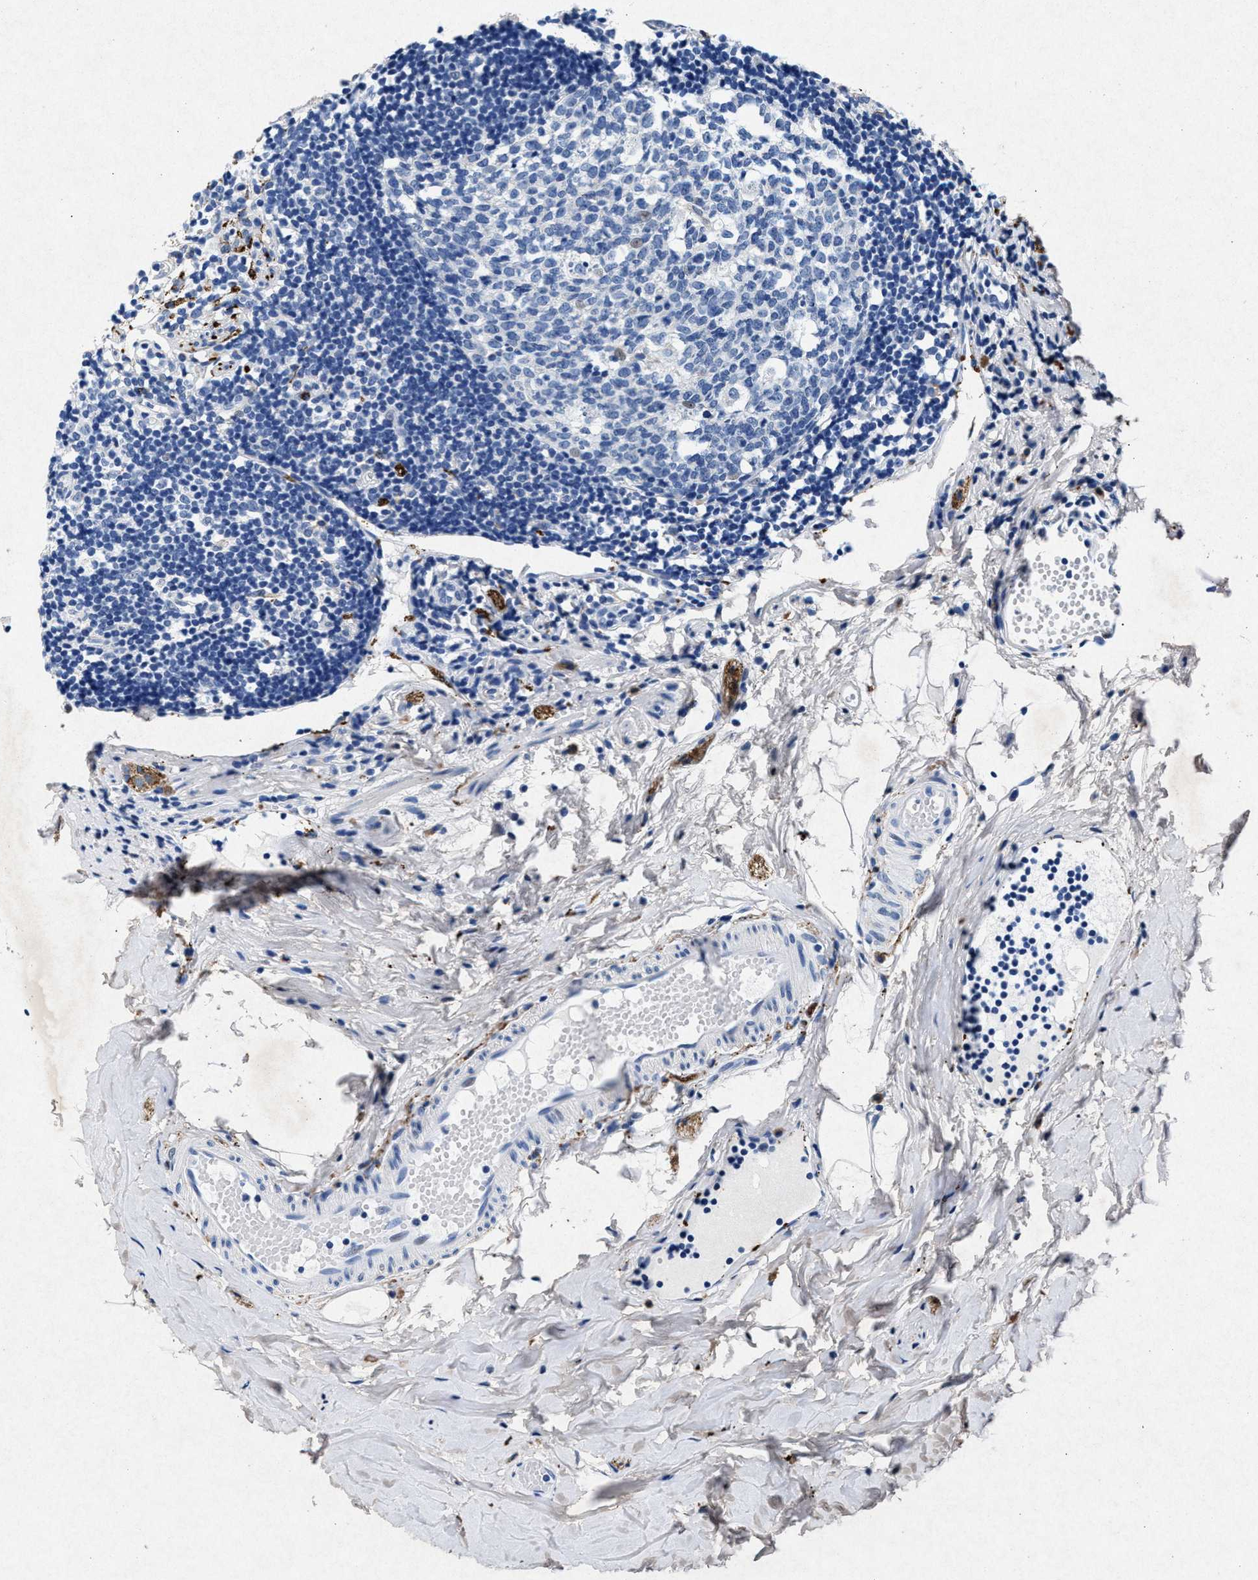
{"staining": {"intensity": "negative", "quantity": "none", "location": "none"}, "tissue": "appendix", "cell_type": "Glandular cells", "image_type": "normal", "snomed": [{"axis": "morphology", "description": "Normal tissue, NOS"}, {"axis": "topography", "description": "Appendix"}], "caption": "High power microscopy histopathology image of an immunohistochemistry histopathology image of benign appendix, revealing no significant staining in glandular cells. (DAB (3,3'-diaminobenzidine) immunohistochemistry visualized using brightfield microscopy, high magnification).", "gene": "MAP6", "patient": {"sex": "female", "age": 20}}